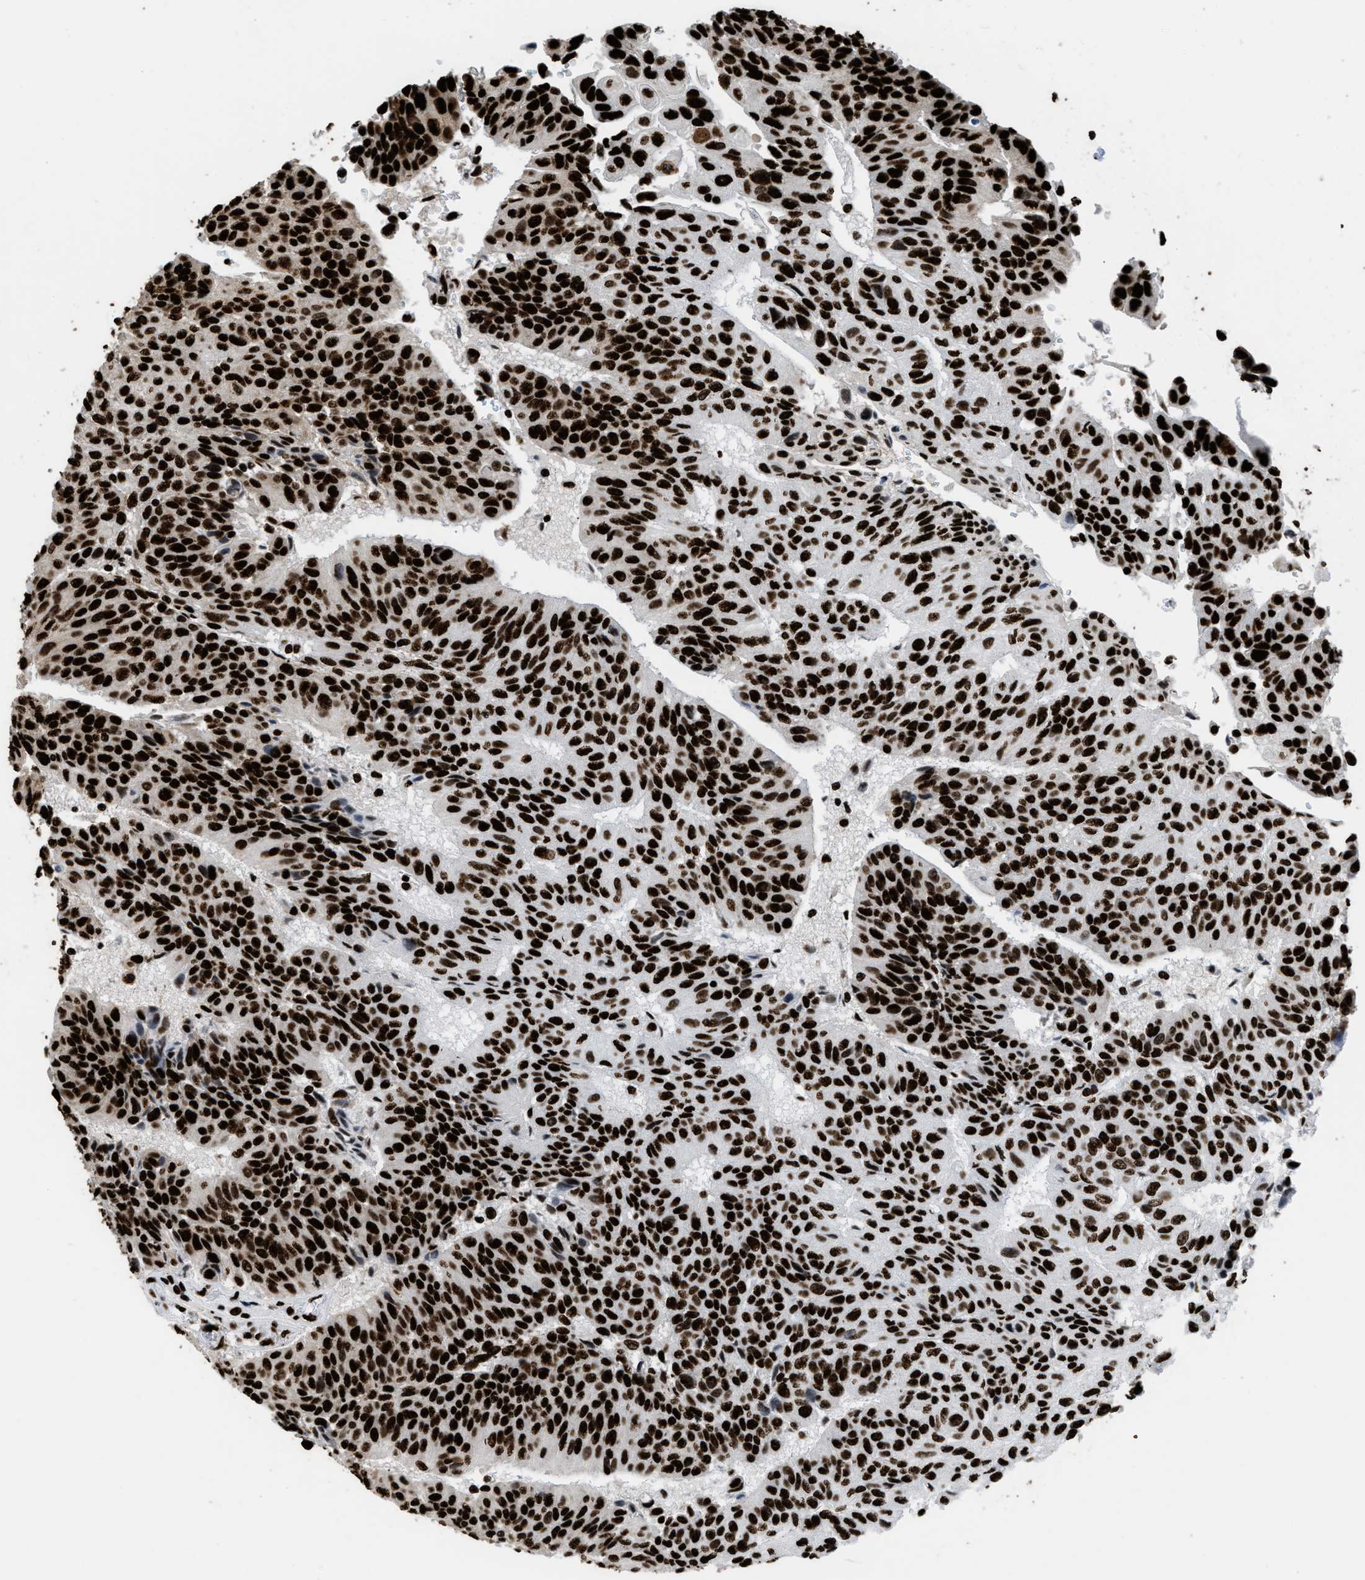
{"staining": {"intensity": "strong", "quantity": ">75%", "location": "nuclear"}, "tissue": "urothelial cancer", "cell_type": "Tumor cells", "image_type": "cancer", "snomed": [{"axis": "morphology", "description": "Urothelial carcinoma, High grade"}, {"axis": "topography", "description": "Urinary bladder"}], "caption": "An immunohistochemistry (IHC) histopathology image of tumor tissue is shown. Protein staining in brown labels strong nuclear positivity in high-grade urothelial carcinoma within tumor cells.", "gene": "HNRNPM", "patient": {"sex": "male", "age": 66}}